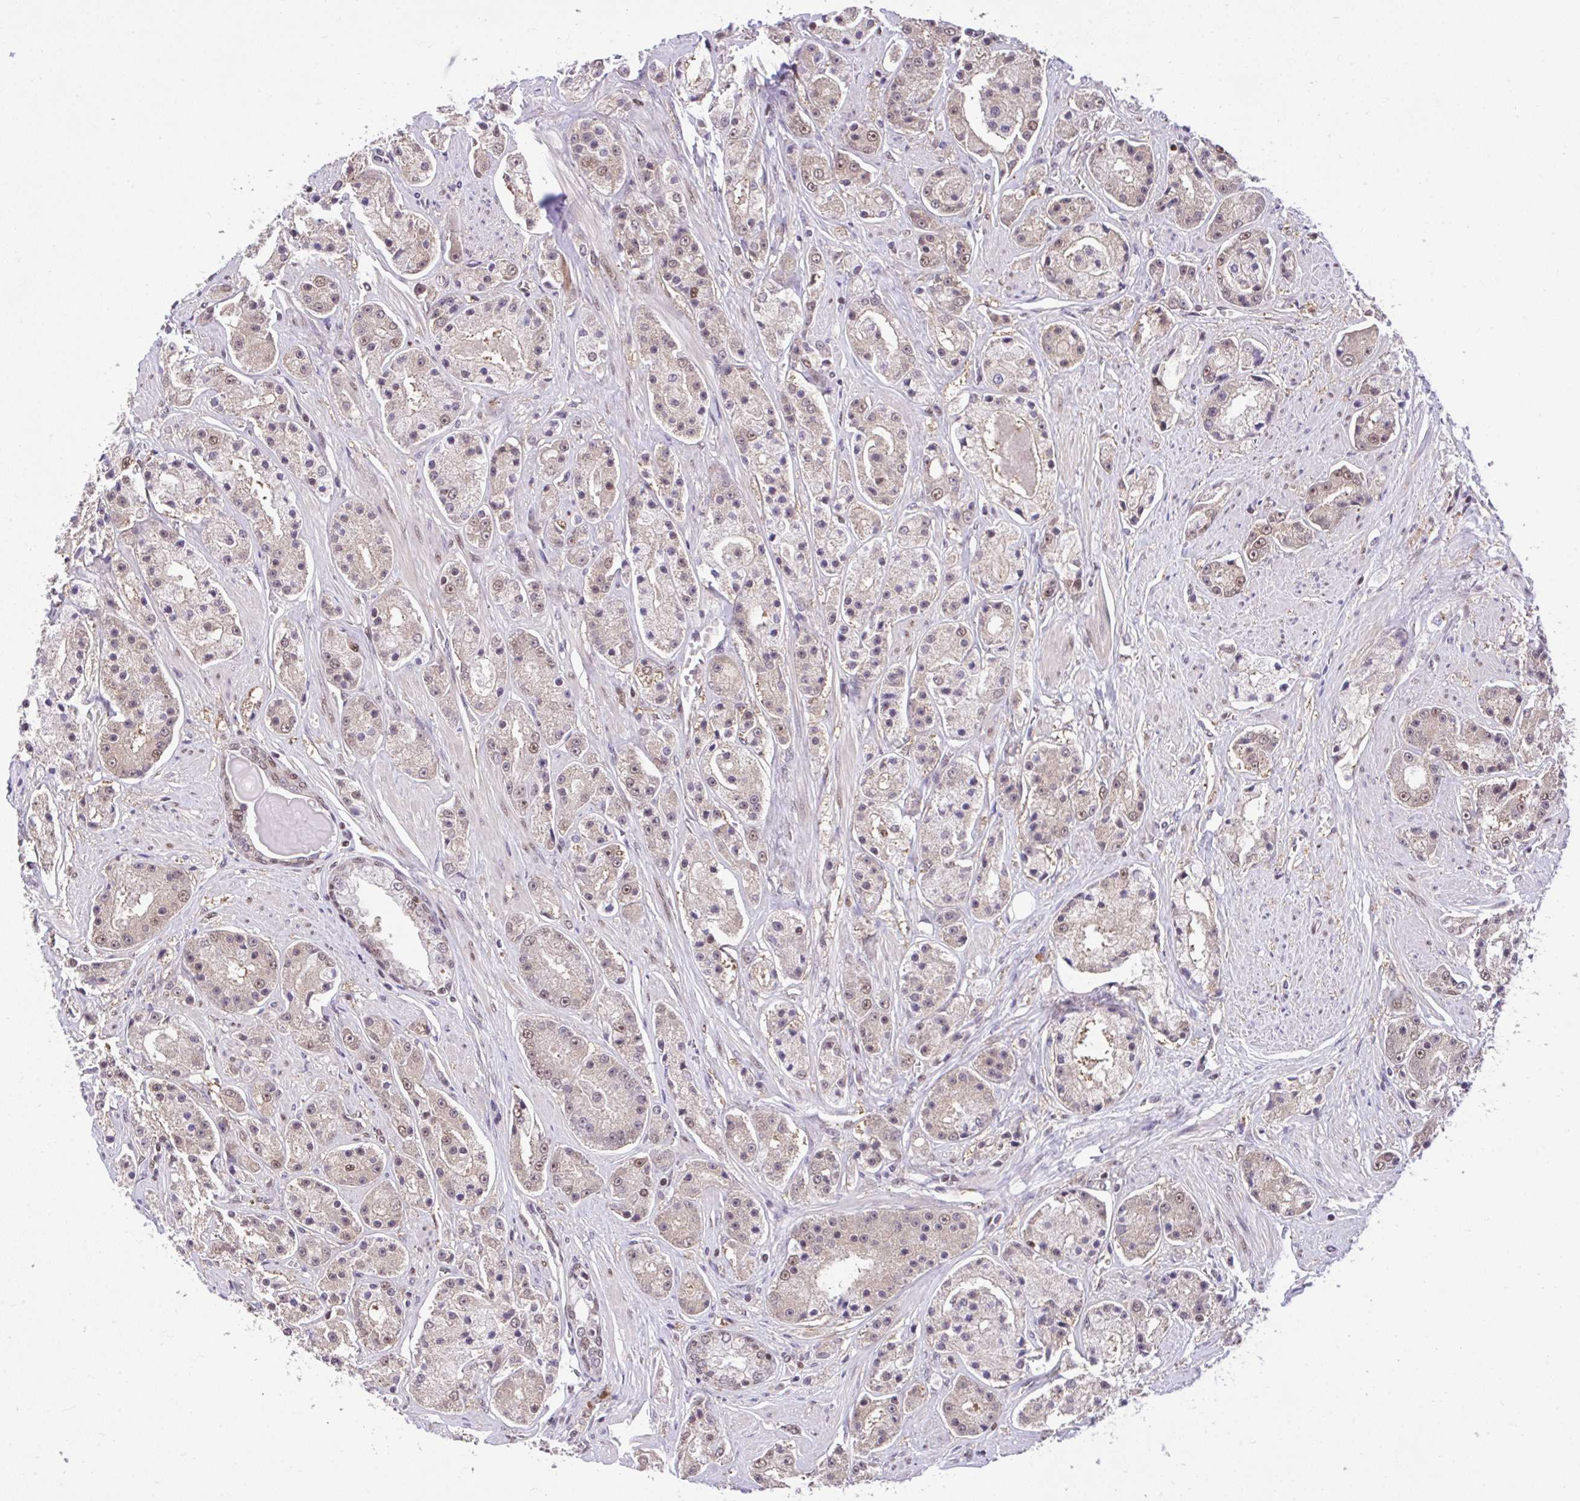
{"staining": {"intensity": "weak", "quantity": "25%-75%", "location": "nuclear"}, "tissue": "prostate cancer", "cell_type": "Tumor cells", "image_type": "cancer", "snomed": [{"axis": "morphology", "description": "Adenocarcinoma, High grade"}, {"axis": "topography", "description": "Prostate"}], "caption": "A brown stain labels weak nuclear positivity of a protein in prostate cancer tumor cells. (Brightfield microscopy of DAB IHC at high magnification).", "gene": "GLIS3", "patient": {"sex": "male", "age": 67}}